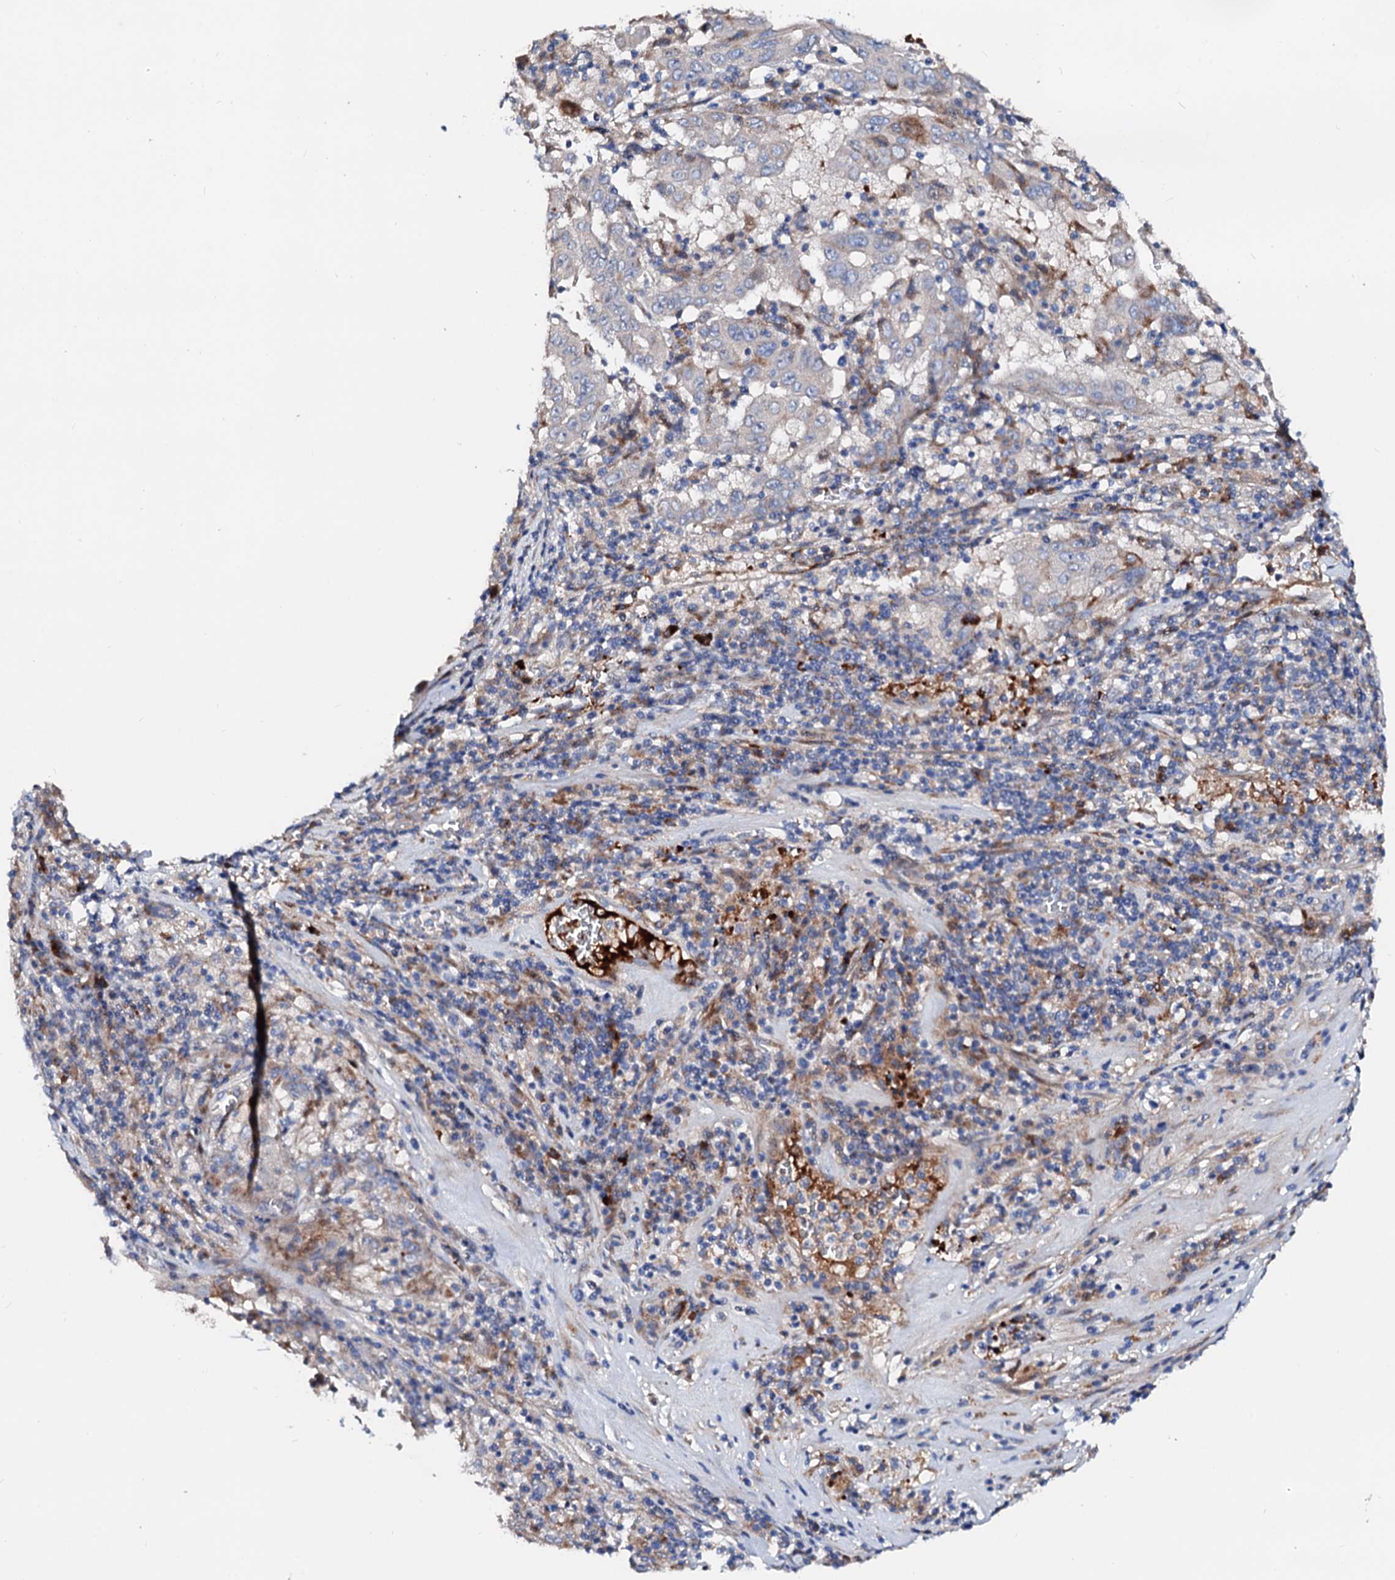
{"staining": {"intensity": "negative", "quantity": "none", "location": "none"}, "tissue": "pancreatic cancer", "cell_type": "Tumor cells", "image_type": "cancer", "snomed": [{"axis": "morphology", "description": "Adenocarcinoma, NOS"}, {"axis": "topography", "description": "Pancreas"}], "caption": "A photomicrograph of human pancreatic adenocarcinoma is negative for staining in tumor cells. Brightfield microscopy of immunohistochemistry (IHC) stained with DAB (3,3'-diaminobenzidine) (brown) and hematoxylin (blue), captured at high magnification.", "gene": "SLC10A7", "patient": {"sex": "male", "age": 63}}